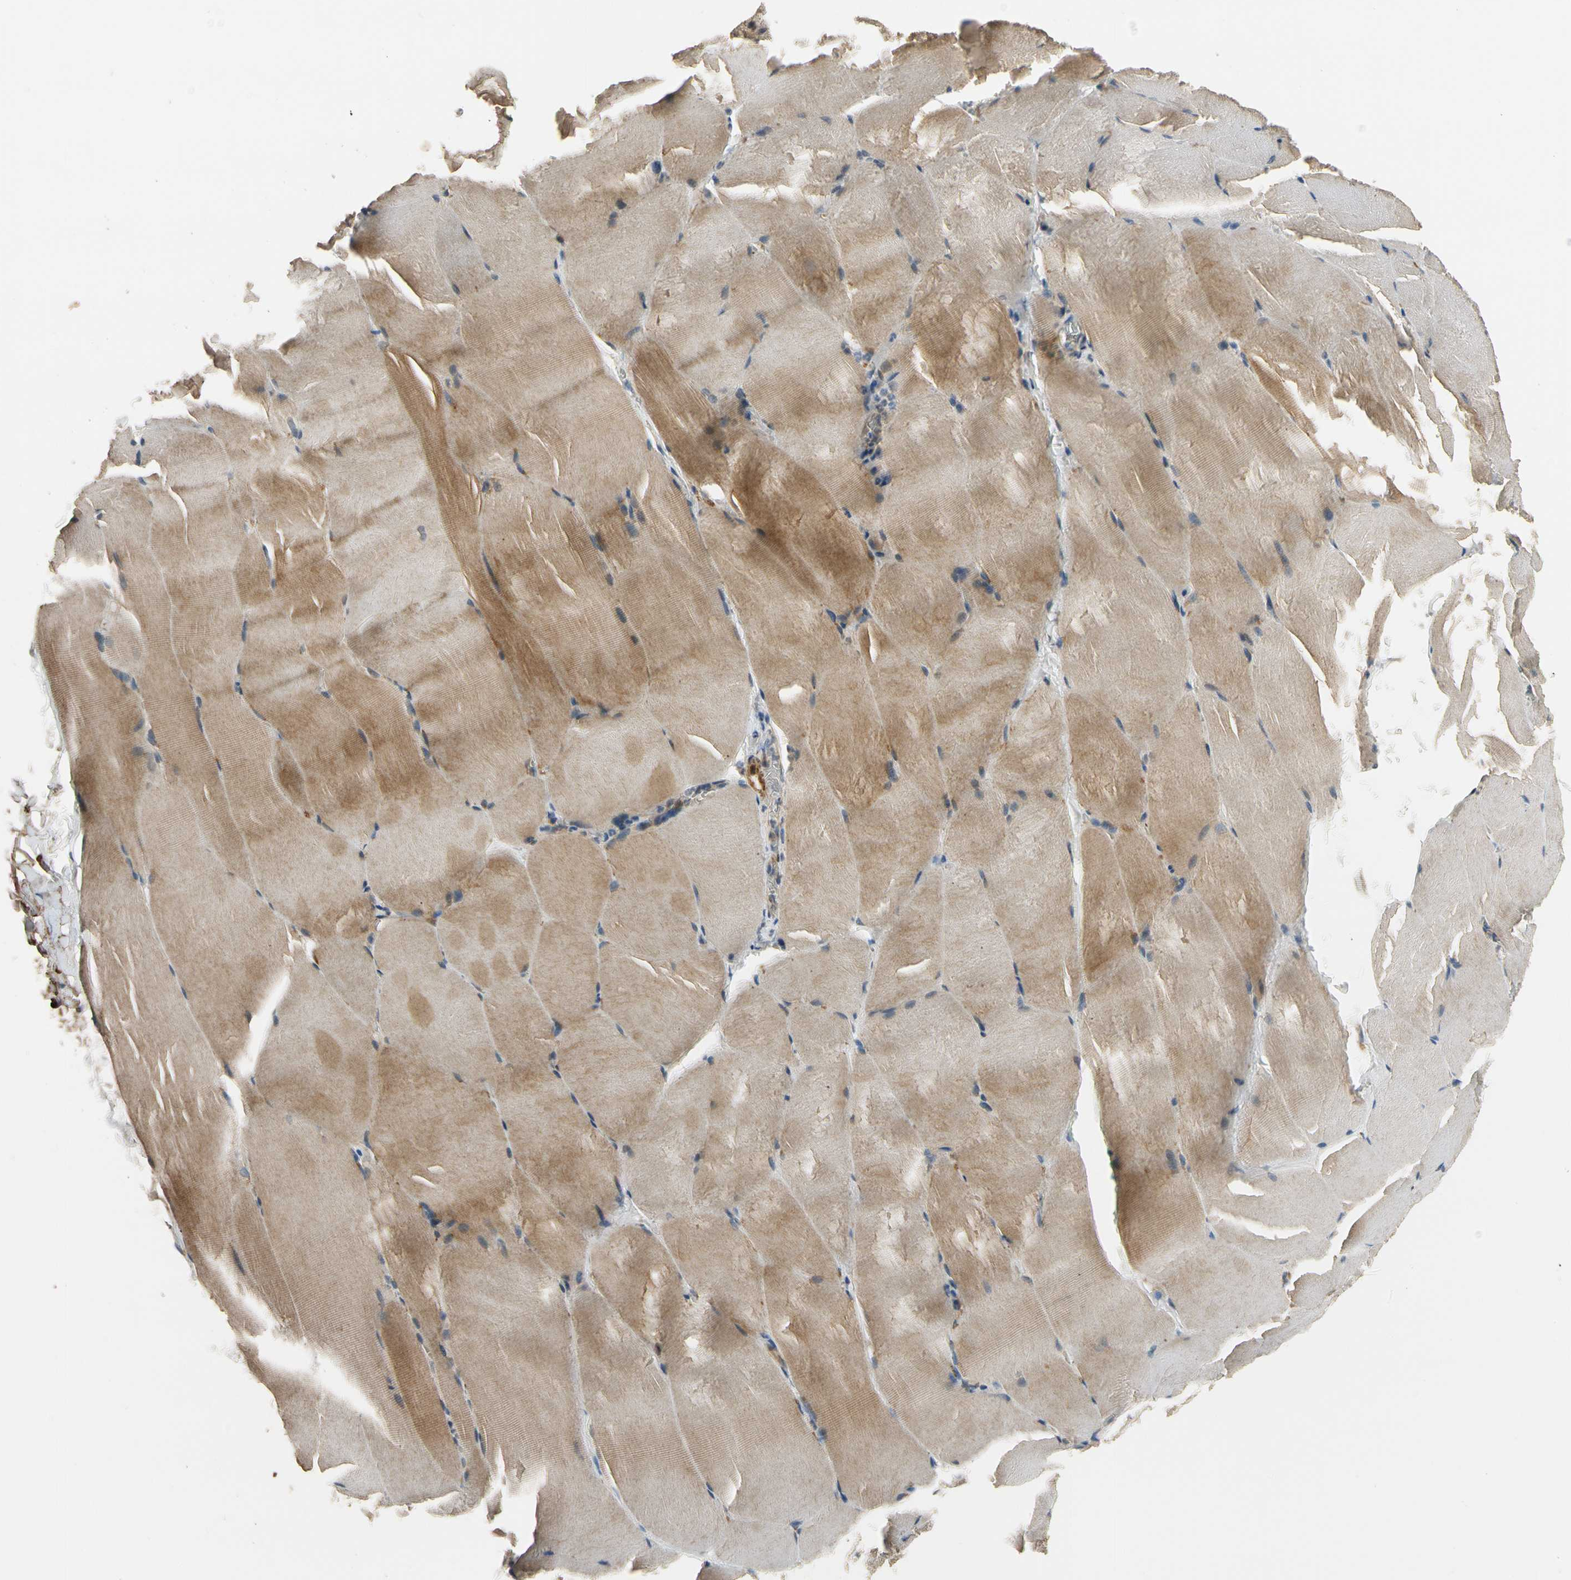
{"staining": {"intensity": "moderate", "quantity": ">75%", "location": "cytoplasmic/membranous"}, "tissue": "skeletal muscle", "cell_type": "Myocytes", "image_type": "normal", "snomed": [{"axis": "morphology", "description": "Normal tissue, NOS"}, {"axis": "topography", "description": "Skeletal muscle"}], "caption": "A medium amount of moderate cytoplasmic/membranous positivity is present in about >75% of myocytes in unremarkable skeletal muscle. (DAB (3,3'-diaminobenzidine) IHC, brown staining for protein, blue staining for nuclei).", "gene": "MST1R", "patient": {"sex": "male", "age": 71}}